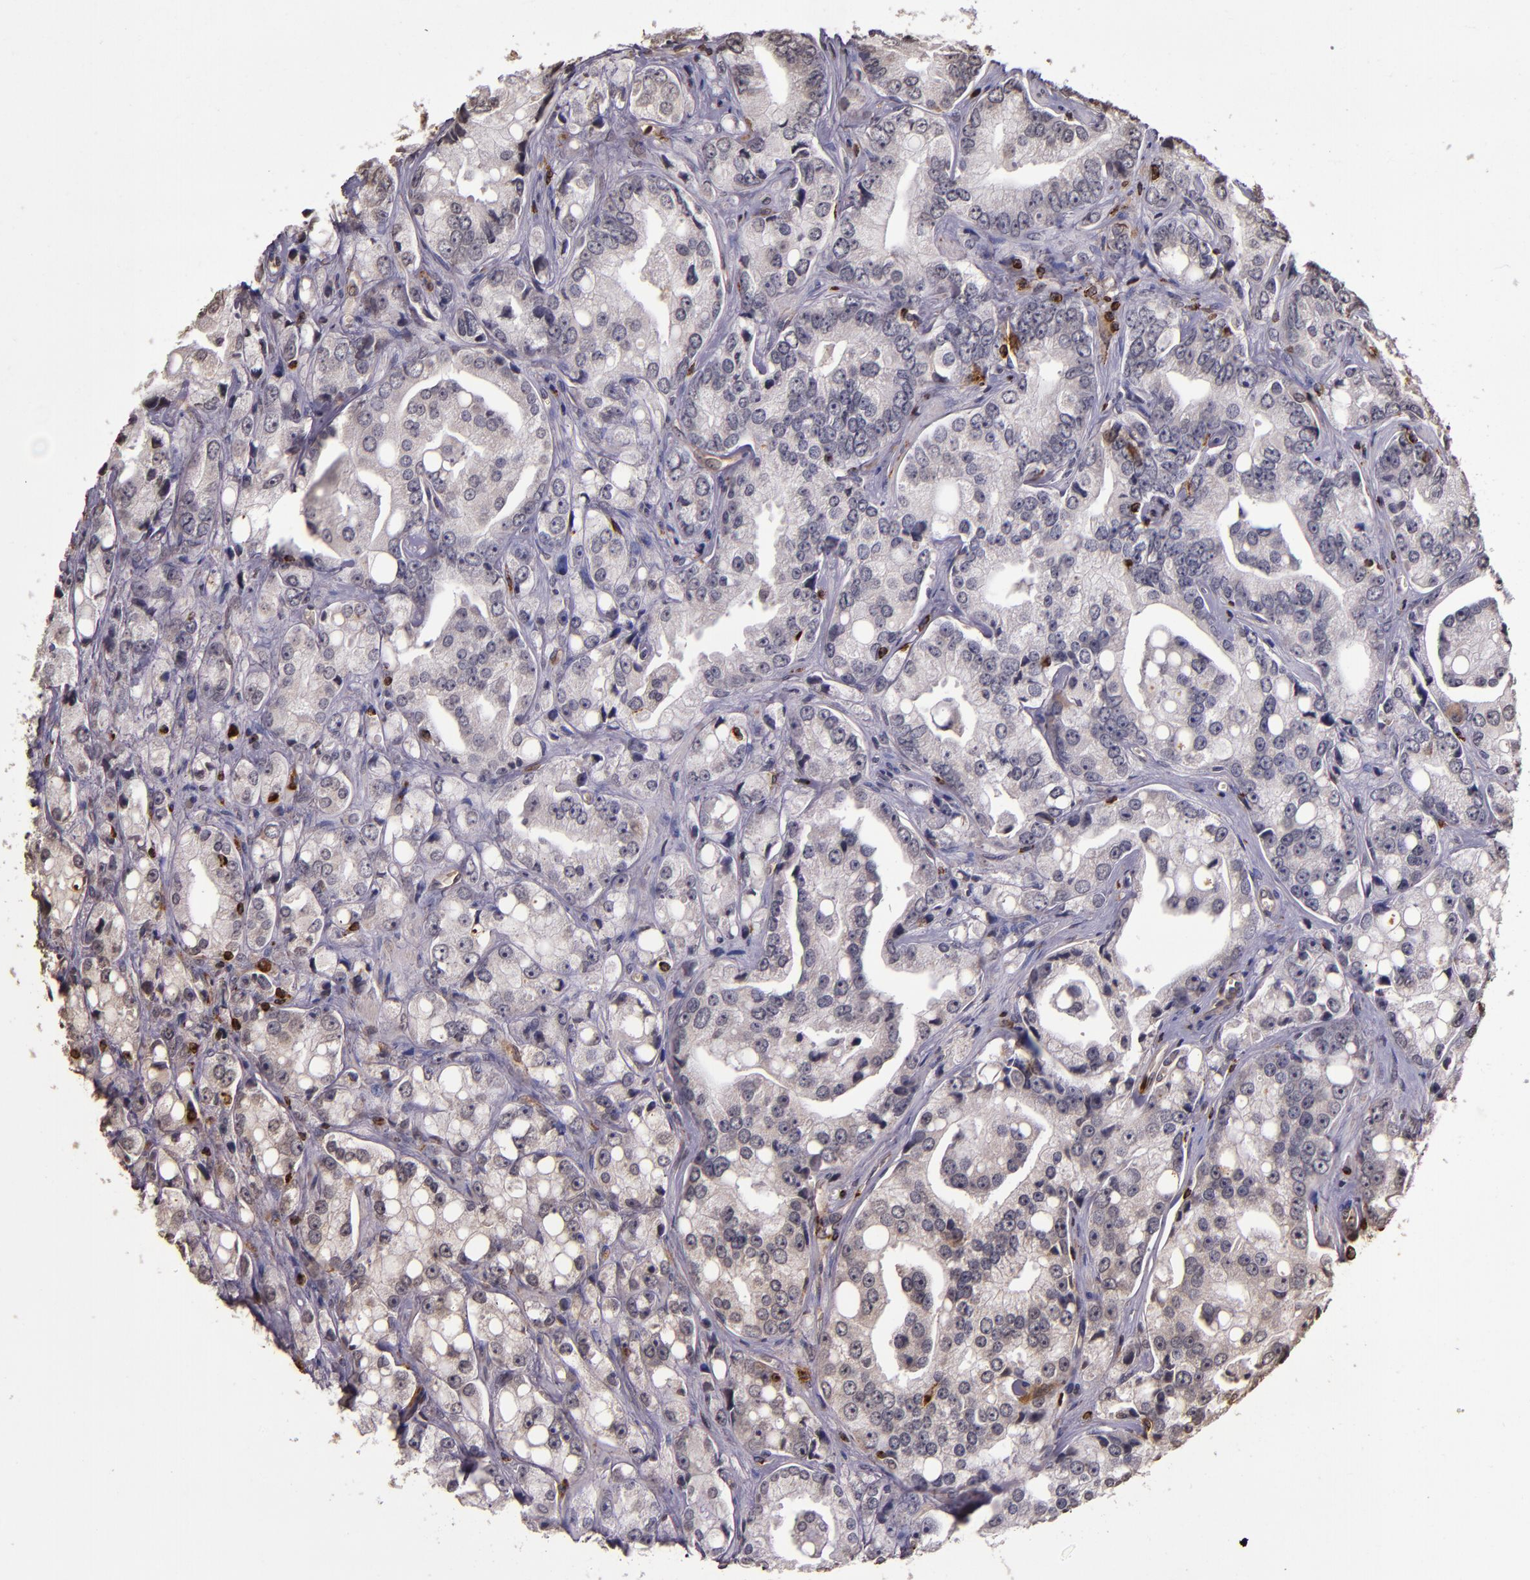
{"staining": {"intensity": "weak", "quantity": "<25%", "location": "cytoplasmic/membranous"}, "tissue": "prostate cancer", "cell_type": "Tumor cells", "image_type": "cancer", "snomed": [{"axis": "morphology", "description": "Adenocarcinoma, High grade"}, {"axis": "topography", "description": "Prostate"}], "caption": "Histopathology image shows no protein staining in tumor cells of prostate cancer (adenocarcinoma (high-grade)) tissue.", "gene": "SLC2A3", "patient": {"sex": "male", "age": 67}}